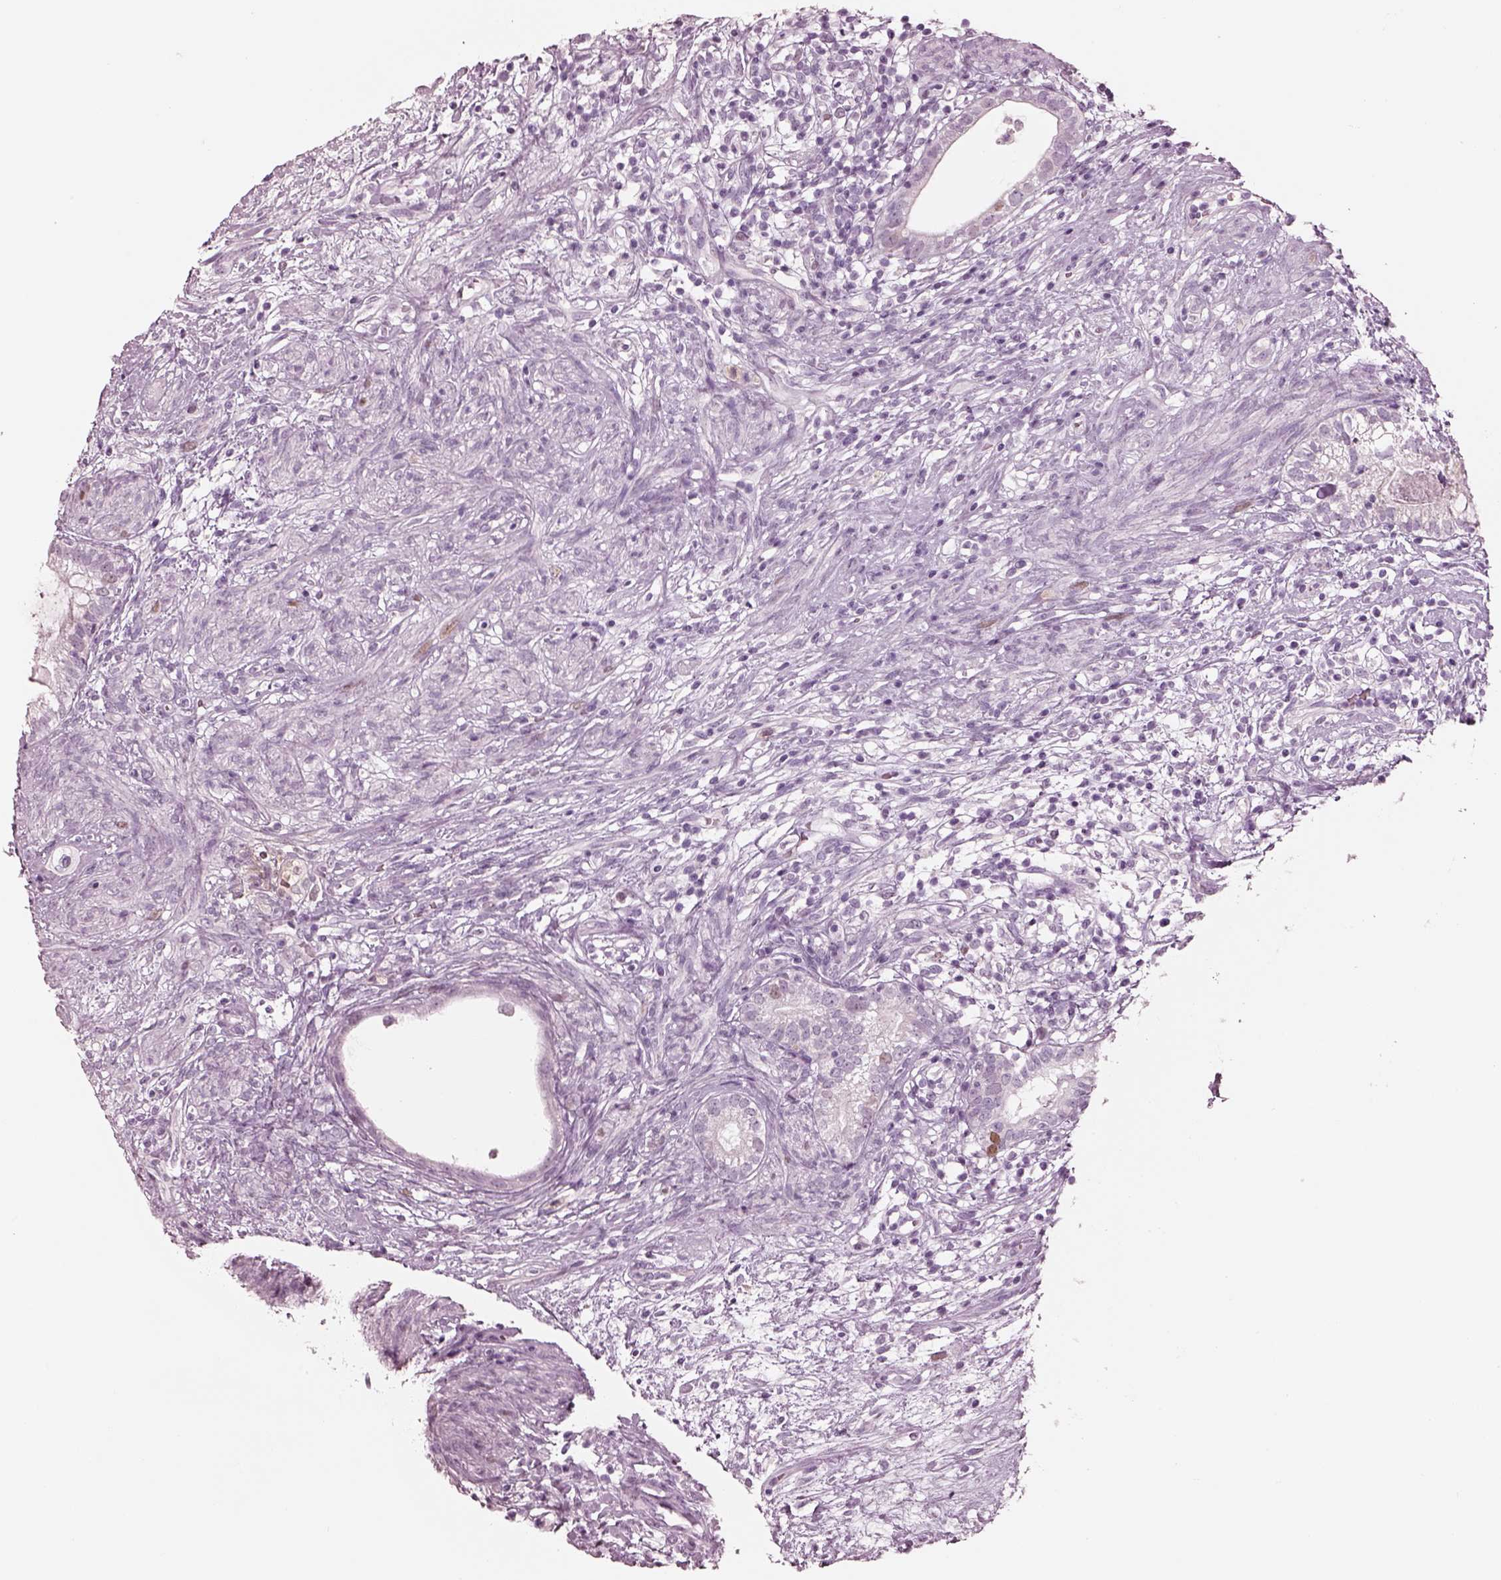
{"staining": {"intensity": "negative", "quantity": "none", "location": "none"}, "tissue": "testis cancer", "cell_type": "Tumor cells", "image_type": "cancer", "snomed": [{"axis": "morphology", "description": "Seminoma, NOS"}, {"axis": "morphology", "description": "Carcinoma, Embryonal, NOS"}, {"axis": "topography", "description": "Testis"}], "caption": "Photomicrograph shows no significant protein expression in tumor cells of embryonal carcinoma (testis).", "gene": "KRTAP24-1", "patient": {"sex": "male", "age": 41}}